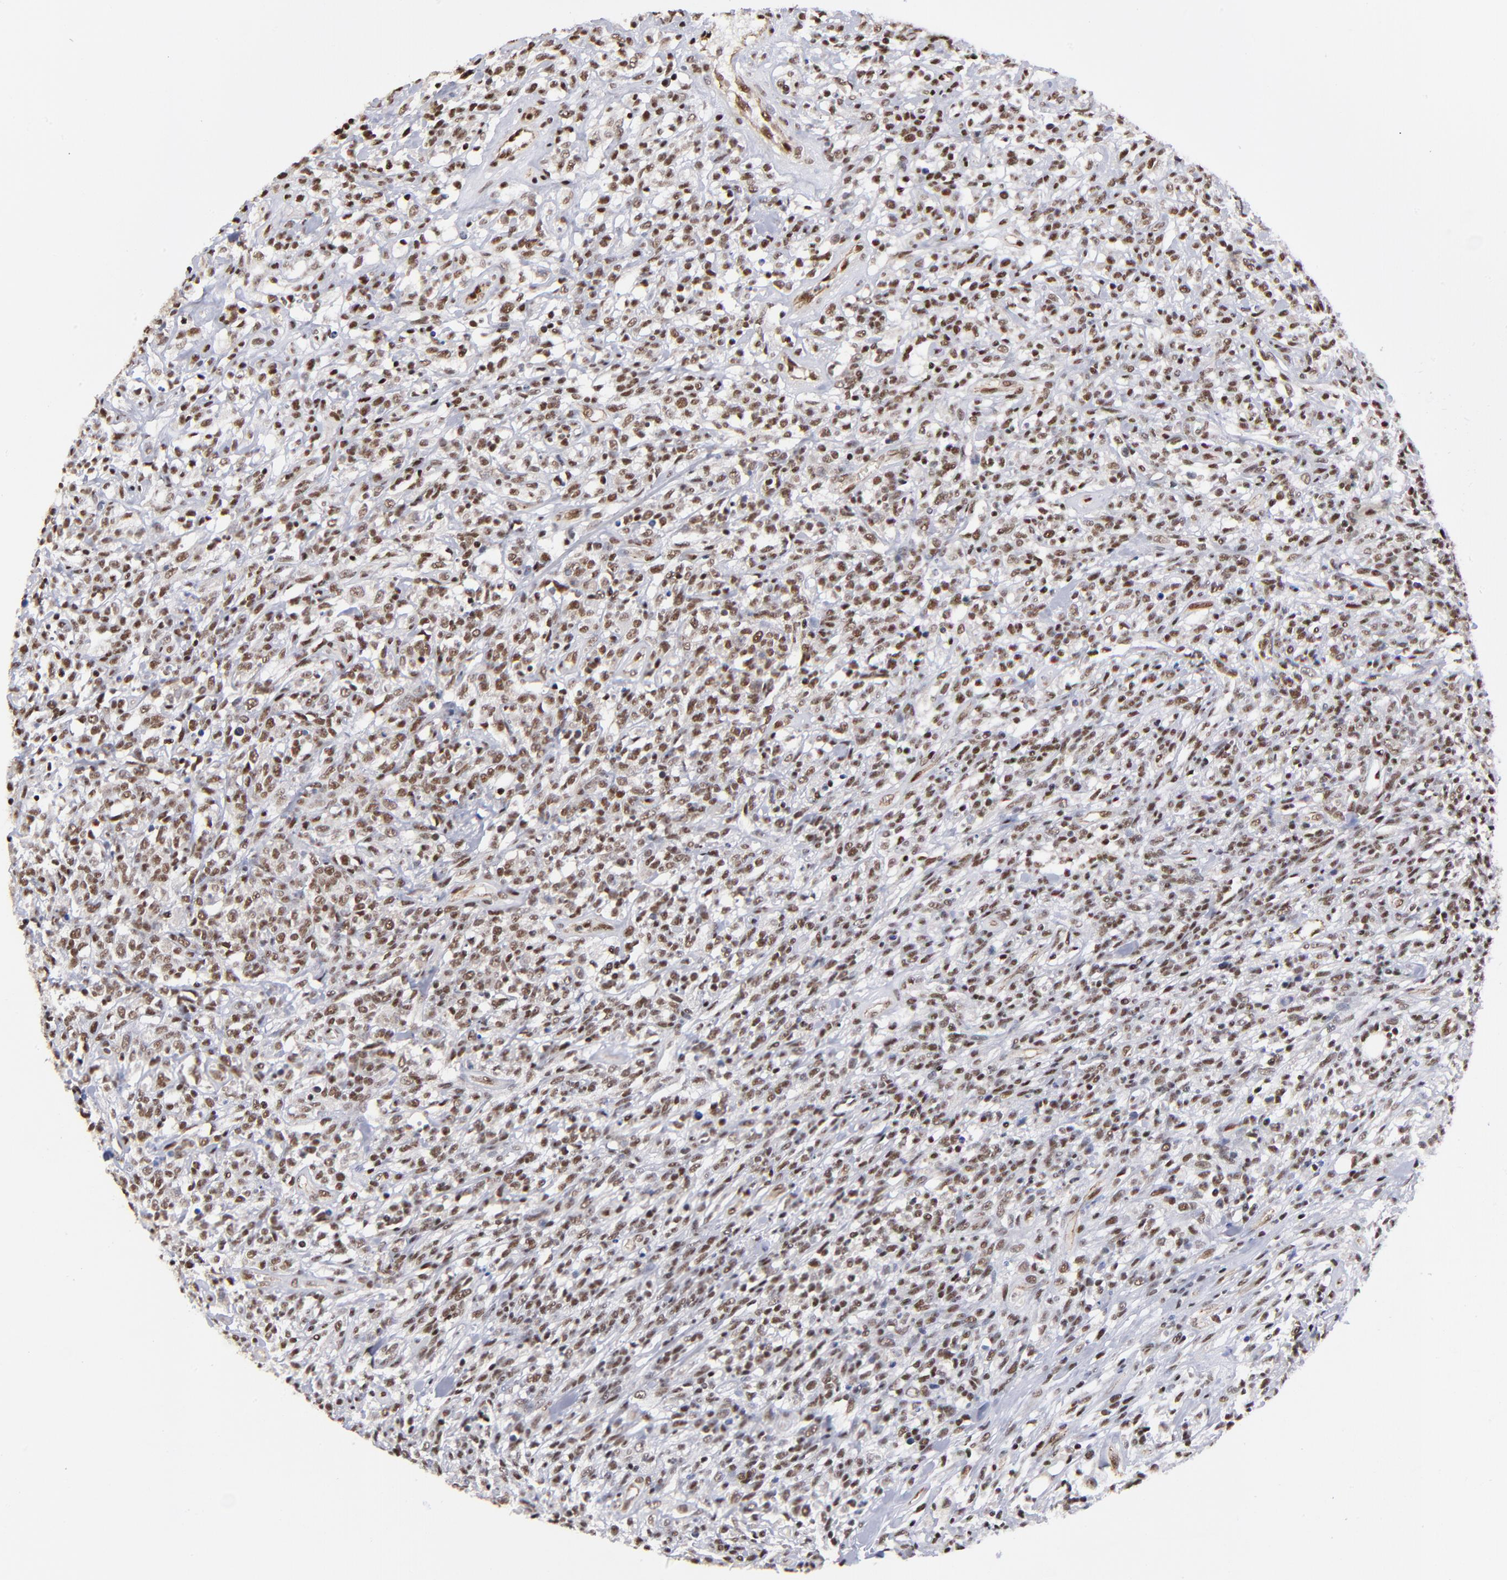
{"staining": {"intensity": "moderate", "quantity": ">75%", "location": "nuclear"}, "tissue": "lymphoma", "cell_type": "Tumor cells", "image_type": "cancer", "snomed": [{"axis": "morphology", "description": "Malignant lymphoma, non-Hodgkin's type, High grade"}, {"axis": "topography", "description": "Lymph node"}], "caption": "Moderate nuclear protein staining is seen in about >75% of tumor cells in lymphoma.", "gene": "GABPA", "patient": {"sex": "female", "age": 73}}